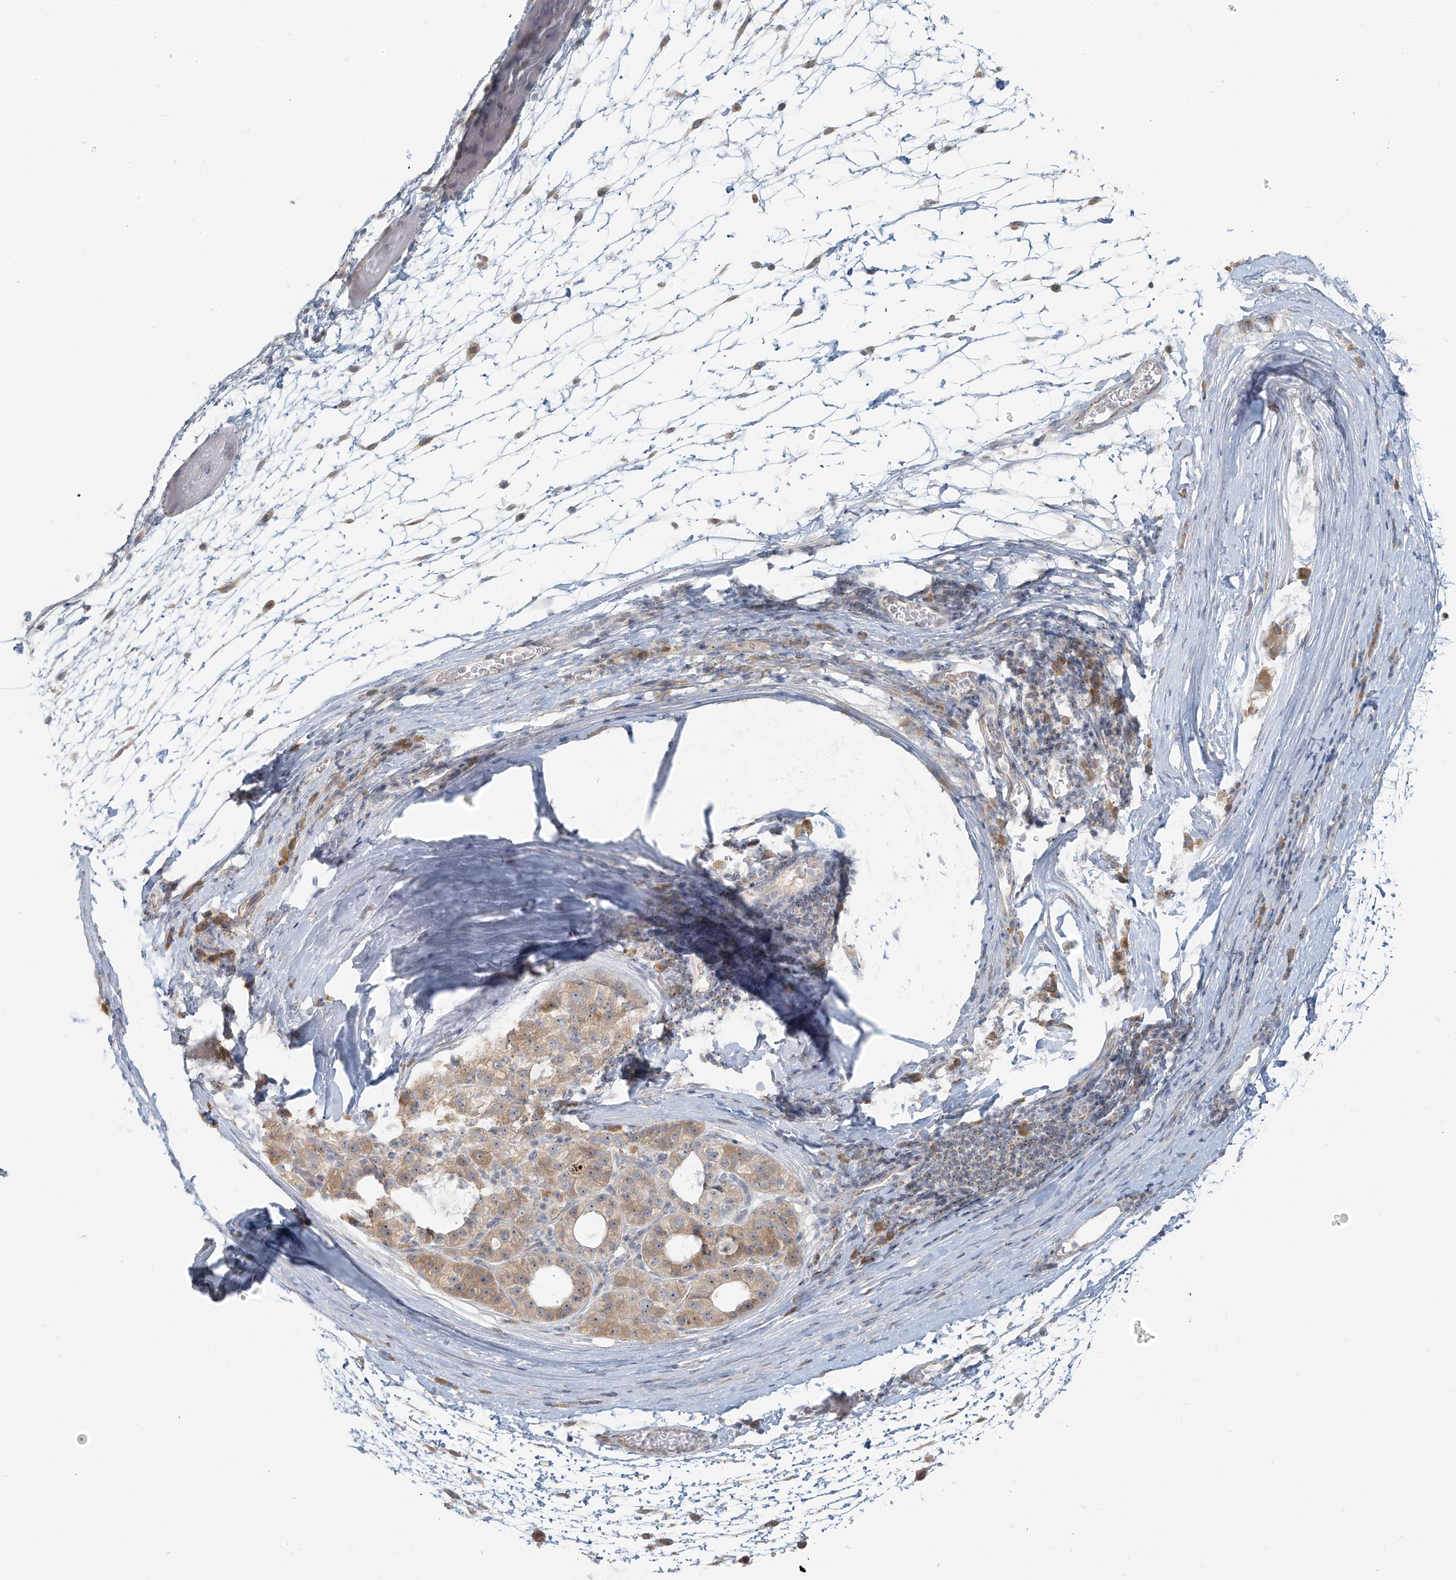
{"staining": {"intensity": "moderate", "quantity": ">75%", "location": "cytoplasmic/membranous"}, "tissue": "liver cancer", "cell_type": "Tumor cells", "image_type": "cancer", "snomed": [{"axis": "morphology", "description": "Carcinoma, Hepatocellular, NOS"}, {"axis": "topography", "description": "Liver"}], "caption": "The histopathology image shows staining of liver cancer, revealing moderate cytoplasmic/membranous protein expression (brown color) within tumor cells.", "gene": "UST", "patient": {"sex": "male", "age": 80}}